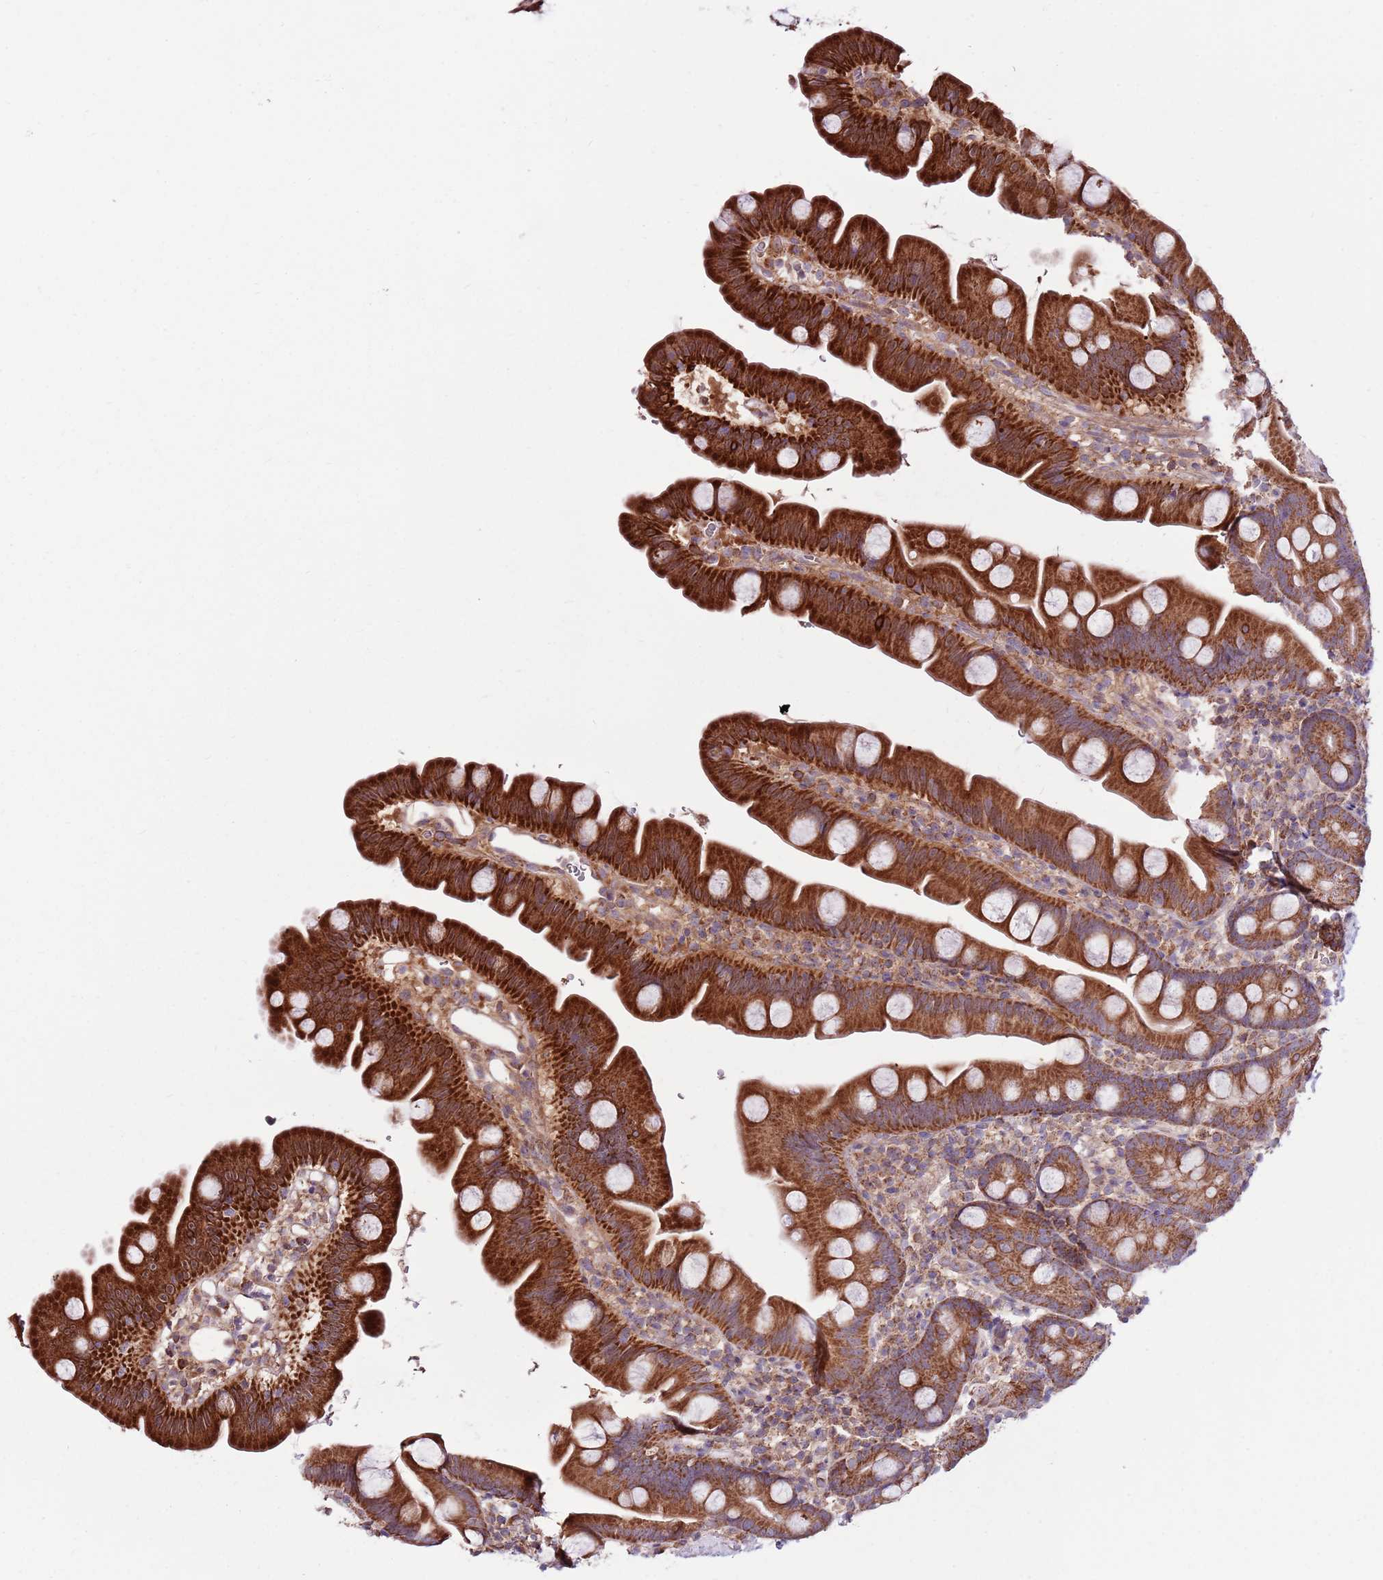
{"staining": {"intensity": "strong", "quantity": ">75%", "location": "cytoplasmic/membranous"}, "tissue": "small intestine", "cell_type": "Glandular cells", "image_type": "normal", "snomed": [{"axis": "morphology", "description": "Normal tissue, NOS"}, {"axis": "topography", "description": "Small intestine"}], "caption": "Small intestine stained for a protein reveals strong cytoplasmic/membranous positivity in glandular cells. (DAB = brown stain, brightfield microscopy at high magnification).", "gene": "SMG1", "patient": {"sex": "female", "age": 68}}